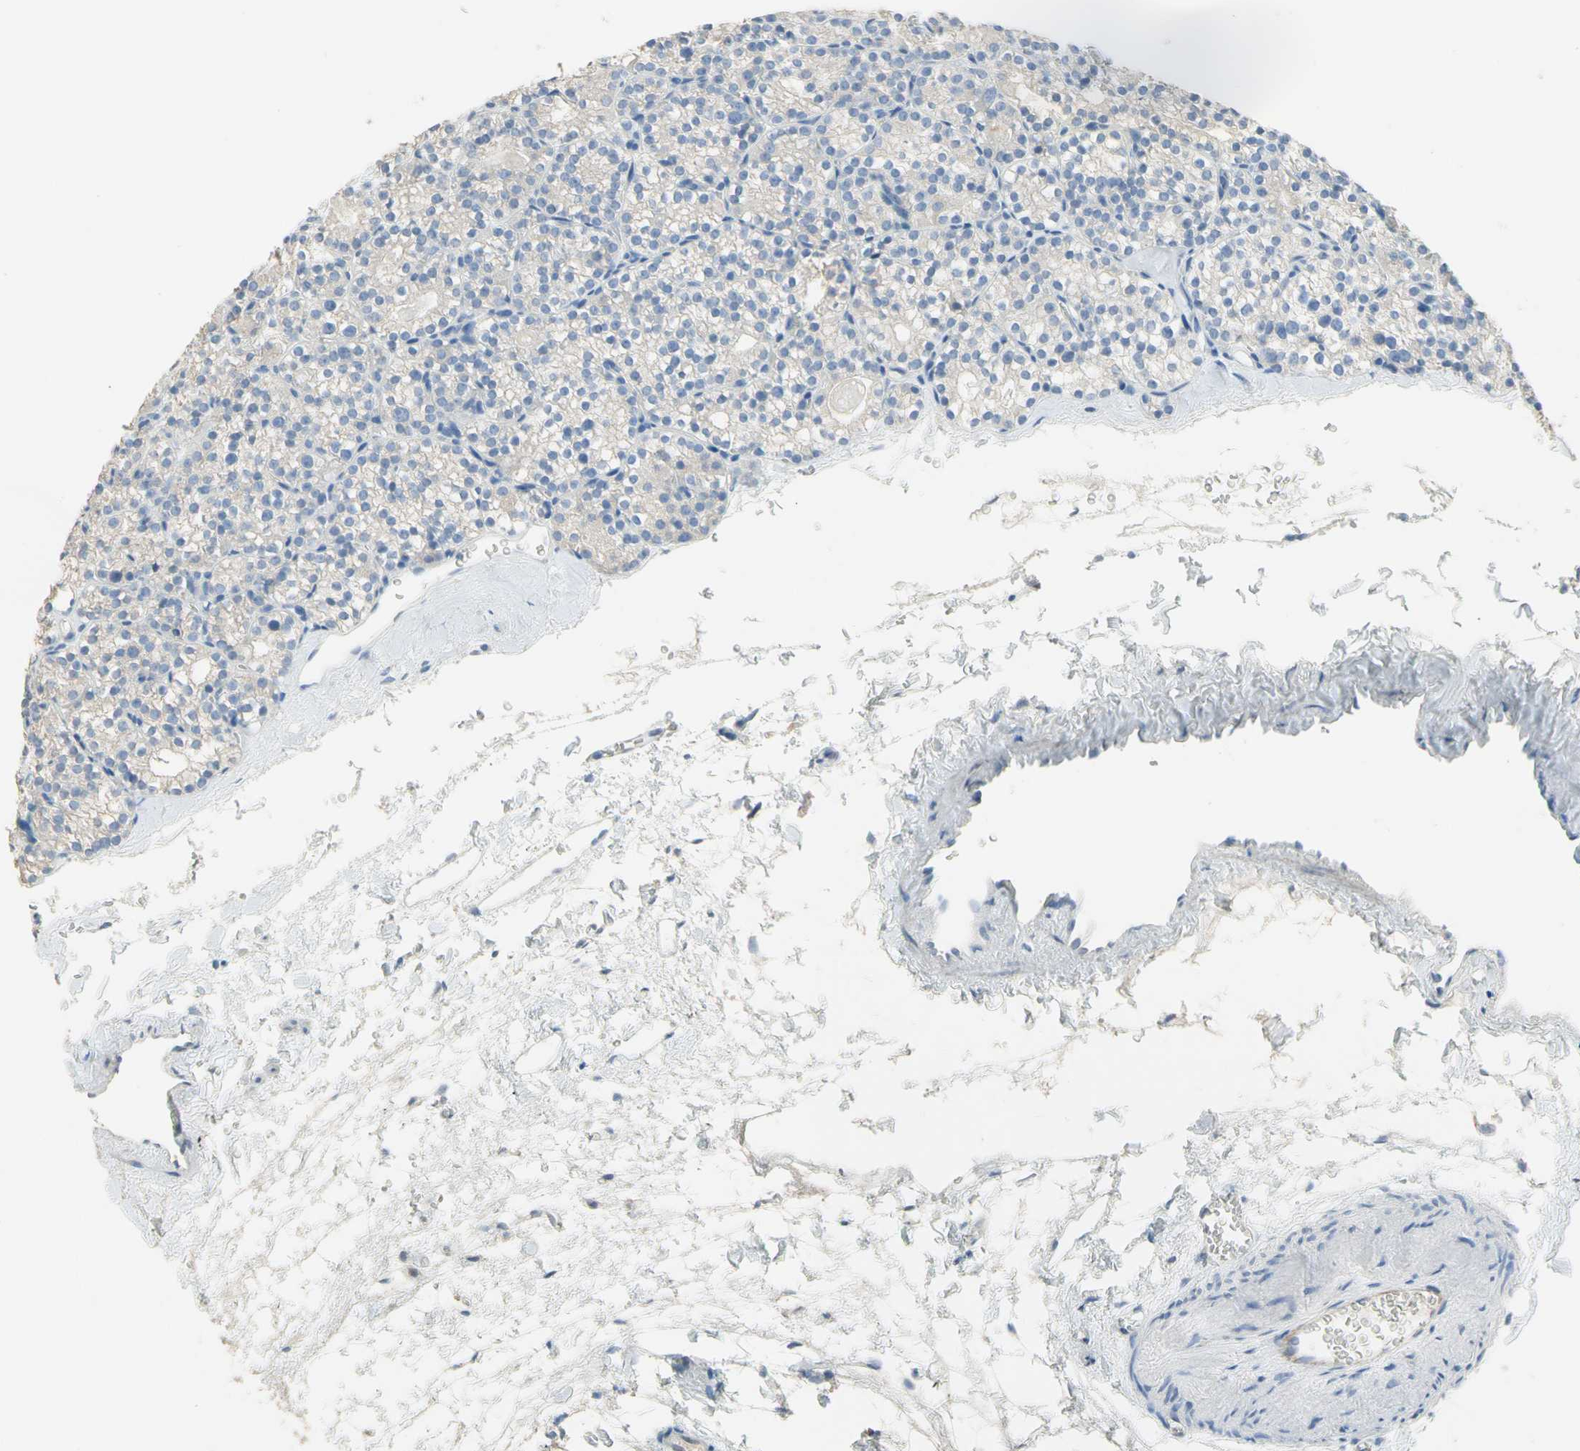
{"staining": {"intensity": "negative", "quantity": "none", "location": "none"}, "tissue": "parathyroid gland", "cell_type": "Glandular cells", "image_type": "normal", "snomed": [{"axis": "morphology", "description": "Normal tissue, NOS"}, {"axis": "topography", "description": "Parathyroid gland"}], "caption": "Immunohistochemical staining of unremarkable parathyroid gland exhibits no significant expression in glandular cells. (DAB immunohistochemistry, high magnification).", "gene": "NECTIN4", "patient": {"sex": "female", "age": 64}}